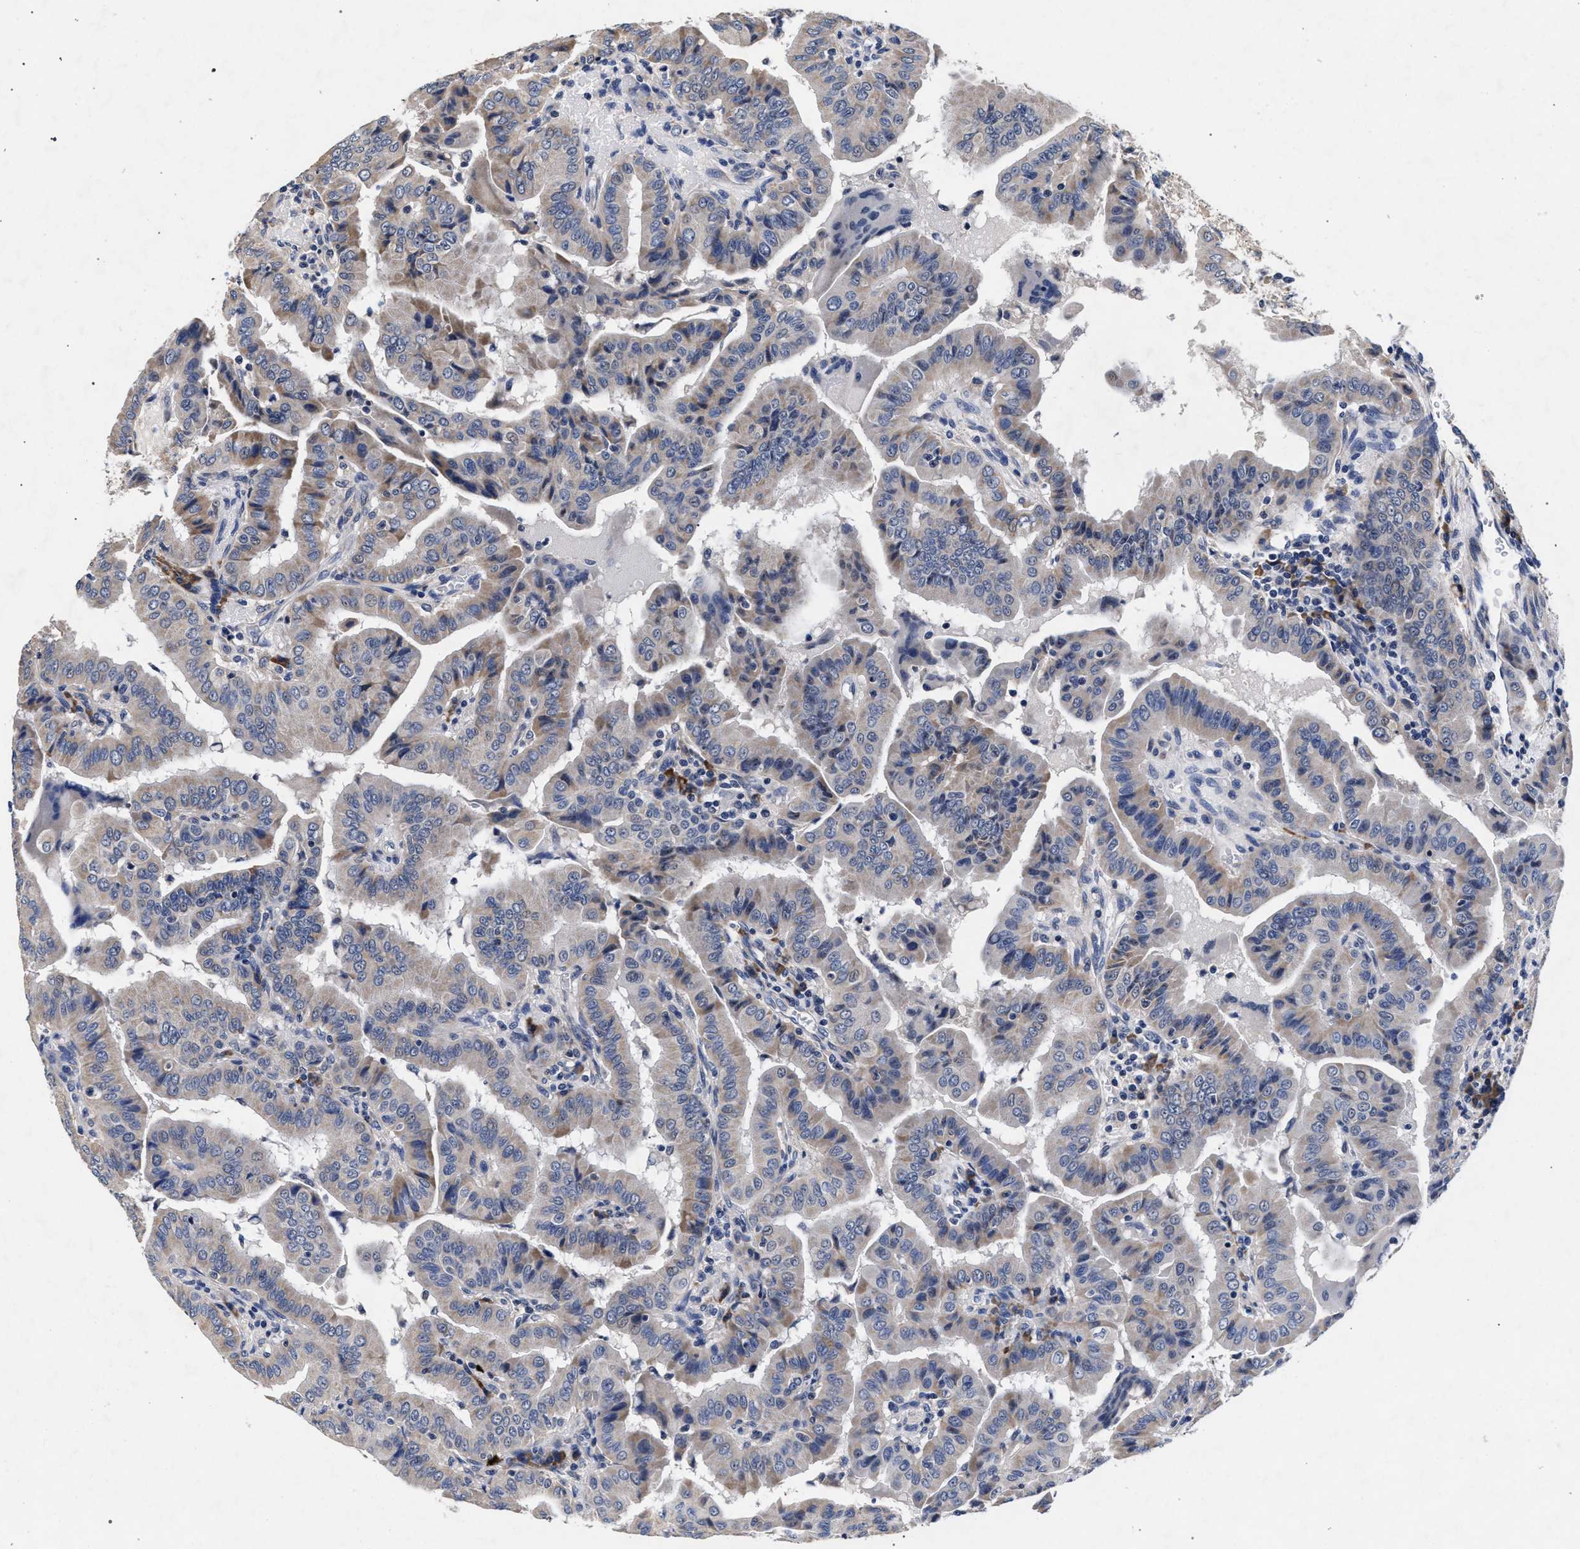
{"staining": {"intensity": "moderate", "quantity": "<25%", "location": "cytoplasmic/membranous"}, "tissue": "thyroid cancer", "cell_type": "Tumor cells", "image_type": "cancer", "snomed": [{"axis": "morphology", "description": "Papillary adenocarcinoma, NOS"}, {"axis": "topography", "description": "Thyroid gland"}], "caption": "About <25% of tumor cells in human thyroid papillary adenocarcinoma demonstrate moderate cytoplasmic/membranous protein positivity as visualized by brown immunohistochemical staining.", "gene": "CFAP95", "patient": {"sex": "male", "age": 33}}